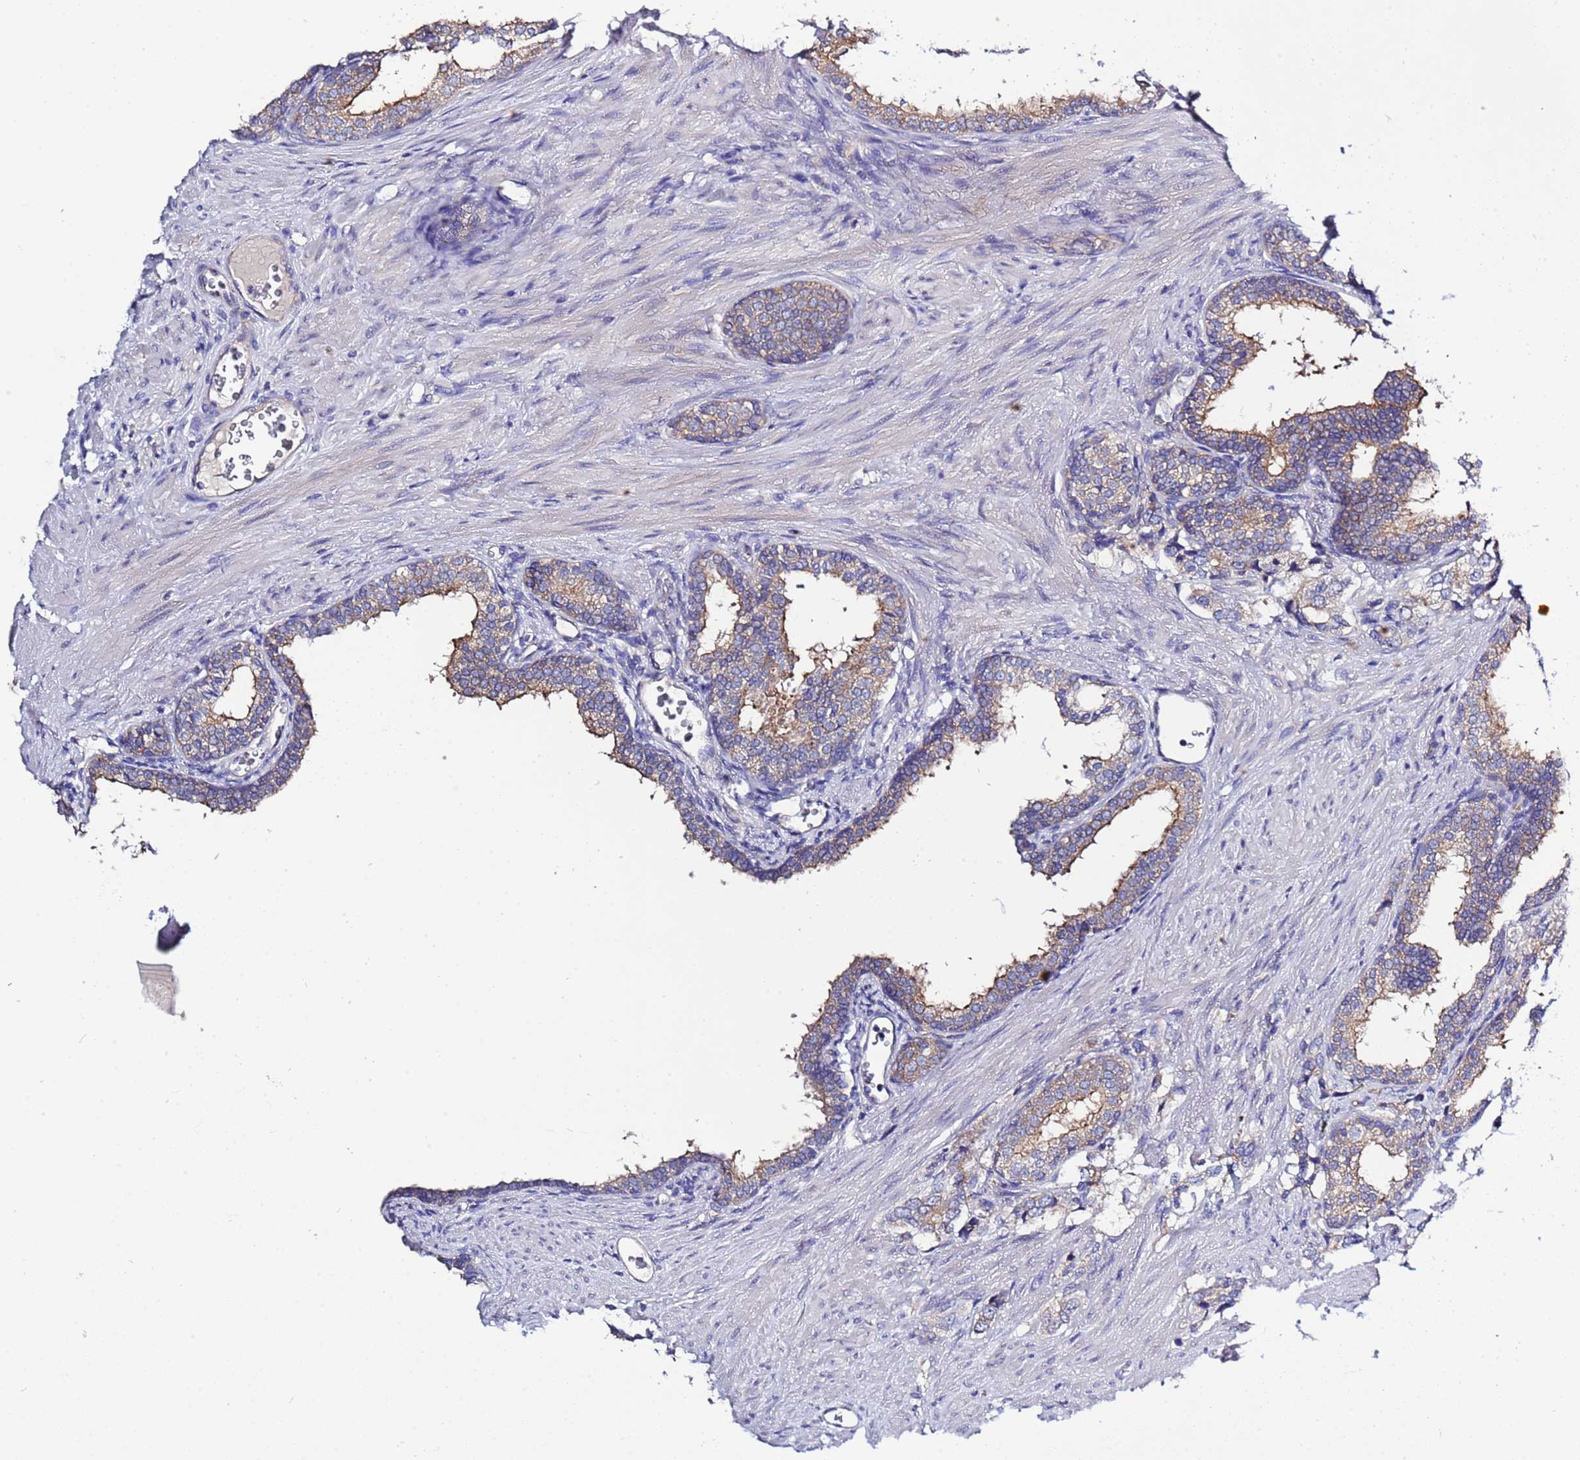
{"staining": {"intensity": "moderate", "quantity": "25%-75%", "location": "cytoplasmic/membranous"}, "tissue": "prostate cancer", "cell_type": "Tumor cells", "image_type": "cancer", "snomed": [{"axis": "morphology", "description": "Adenocarcinoma, High grade"}, {"axis": "topography", "description": "Prostate"}], "caption": "Brown immunohistochemical staining in high-grade adenocarcinoma (prostate) reveals moderate cytoplasmic/membranous expression in approximately 25%-75% of tumor cells.", "gene": "RC3H2", "patient": {"sex": "male", "age": 66}}